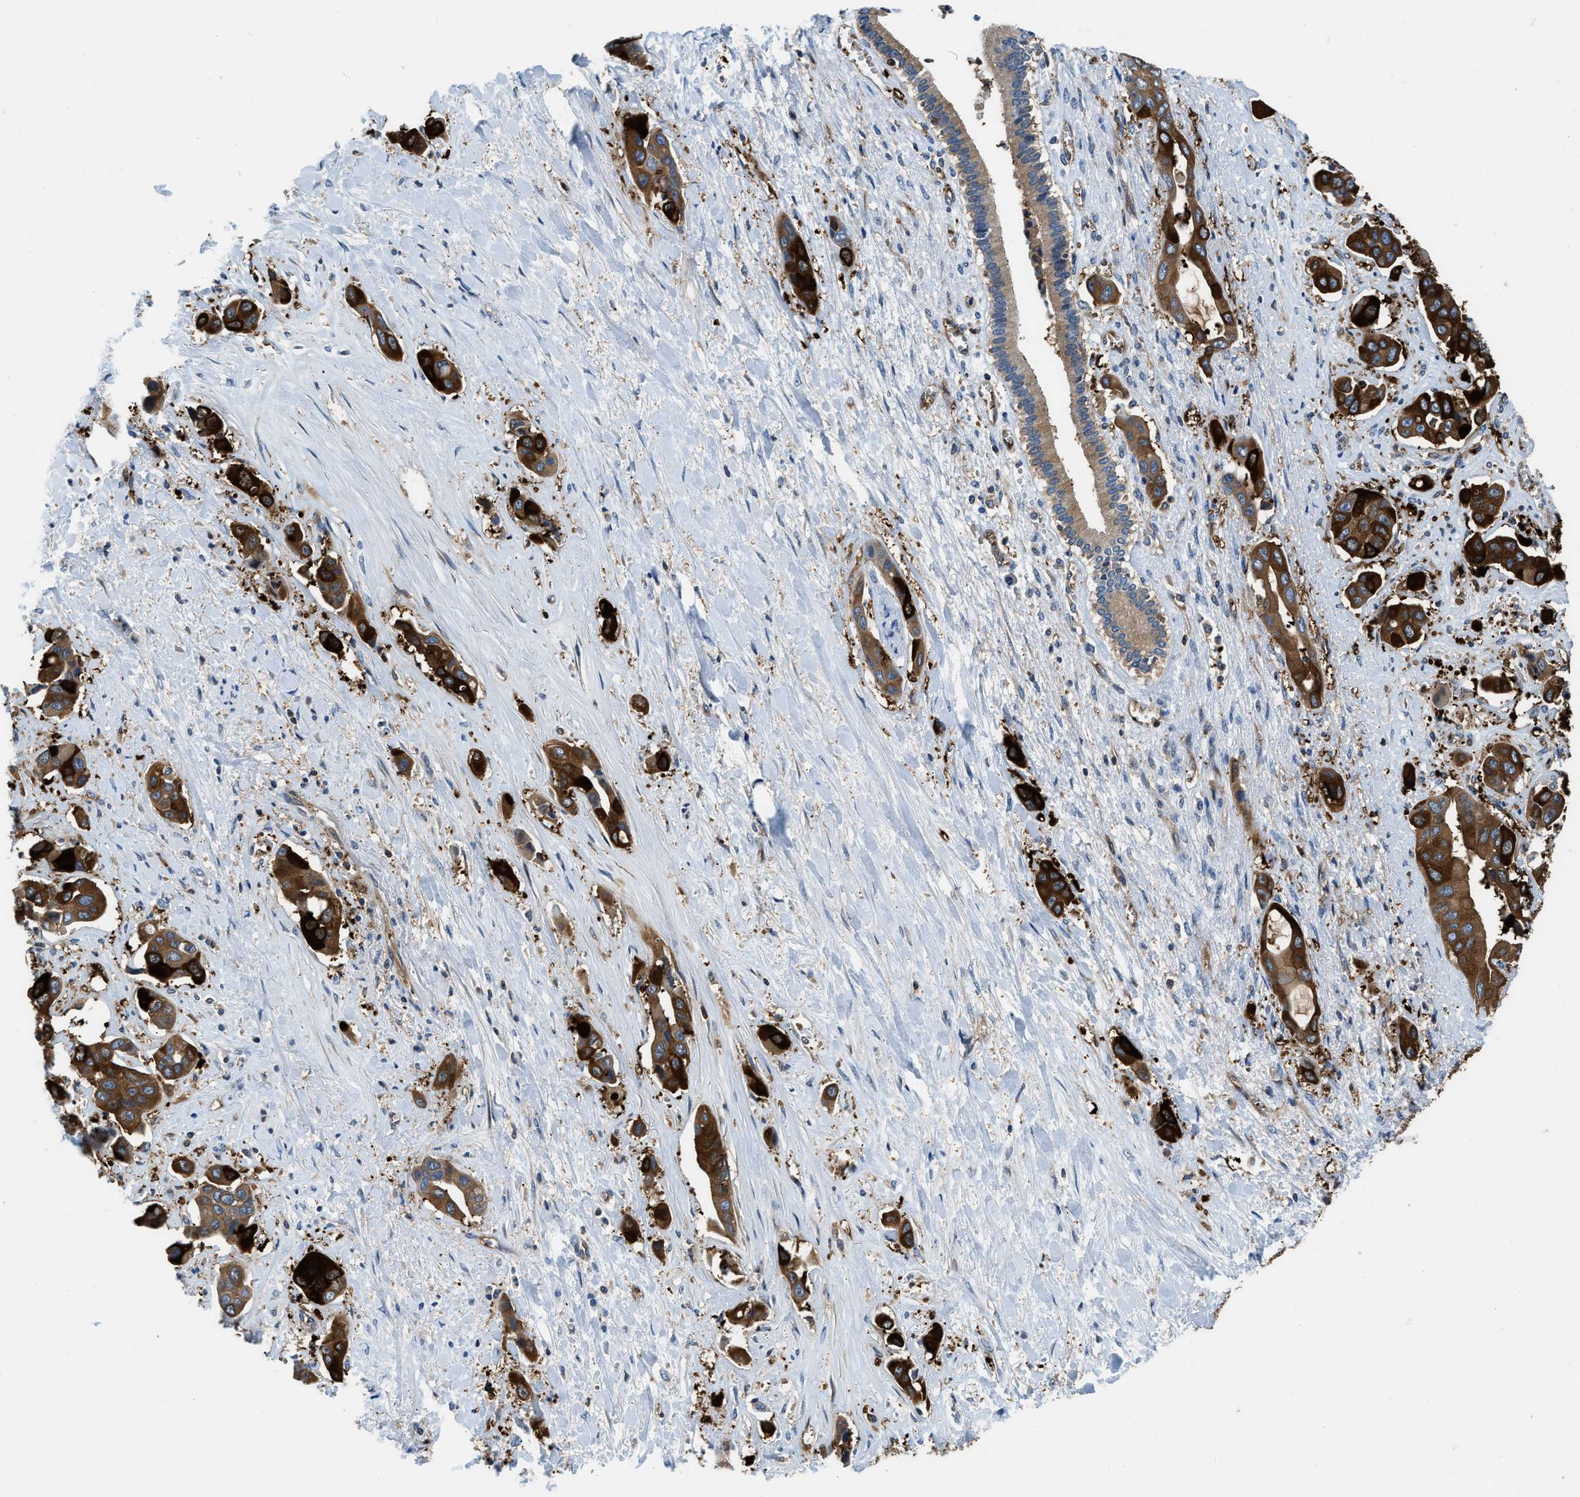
{"staining": {"intensity": "strong", "quantity": ">75%", "location": "cytoplasmic/membranous"}, "tissue": "liver cancer", "cell_type": "Tumor cells", "image_type": "cancer", "snomed": [{"axis": "morphology", "description": "Cholangiocarcinoma"}, {"axis": "topography", "description": "Liver"}], "caption": "High-magnification brightfield microscopy of liver cholangiocarcinoma stained with DAB (brown) and counterstained with hematoxylin (blue). tumor cells exhibit strong cytoplasmic/membranous expression is identified in approximately>75% of cells.", "gene": "PFKP", "patient": {"sex": "female", "age": 52}}